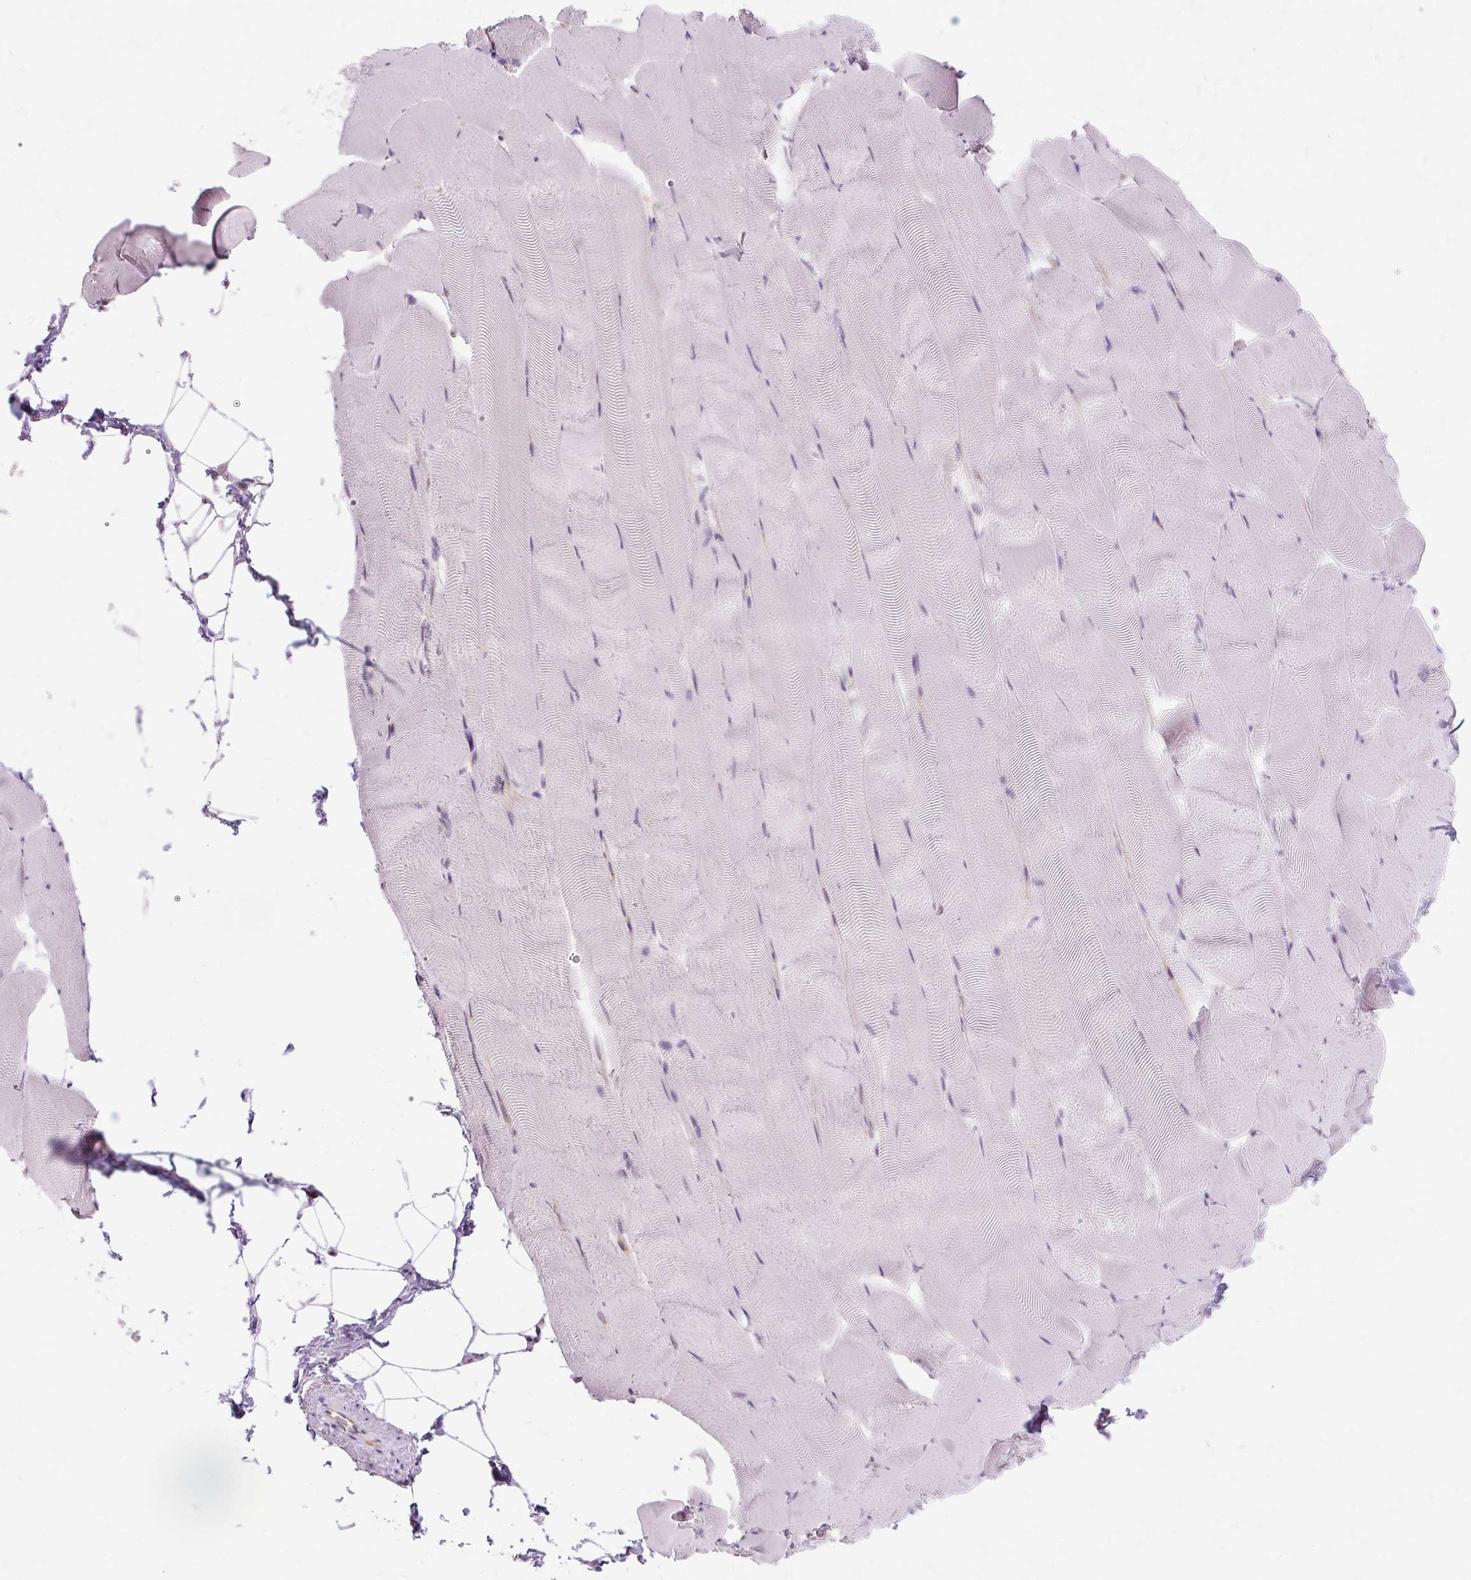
{"staining": {"intensity": "negative", "quantity": "none", "location": "none"}, "tissue": "skeletal muscle", "cell_type": "Myocytes", "image_type": "normal", "snomed": [{"axis": "morphology", "description": "Normal tissue, NOS"}, {"axis": "topography", "description": "Skeletal muscle"}], "caption": "An immunohistochemistry (IHC) image of unremarkable skeletal muscle is shown. There is no staining in myocytes of skeletal muscle.", "gene": "ZNF35", "patient": {"sex": "female", "age": 64}}